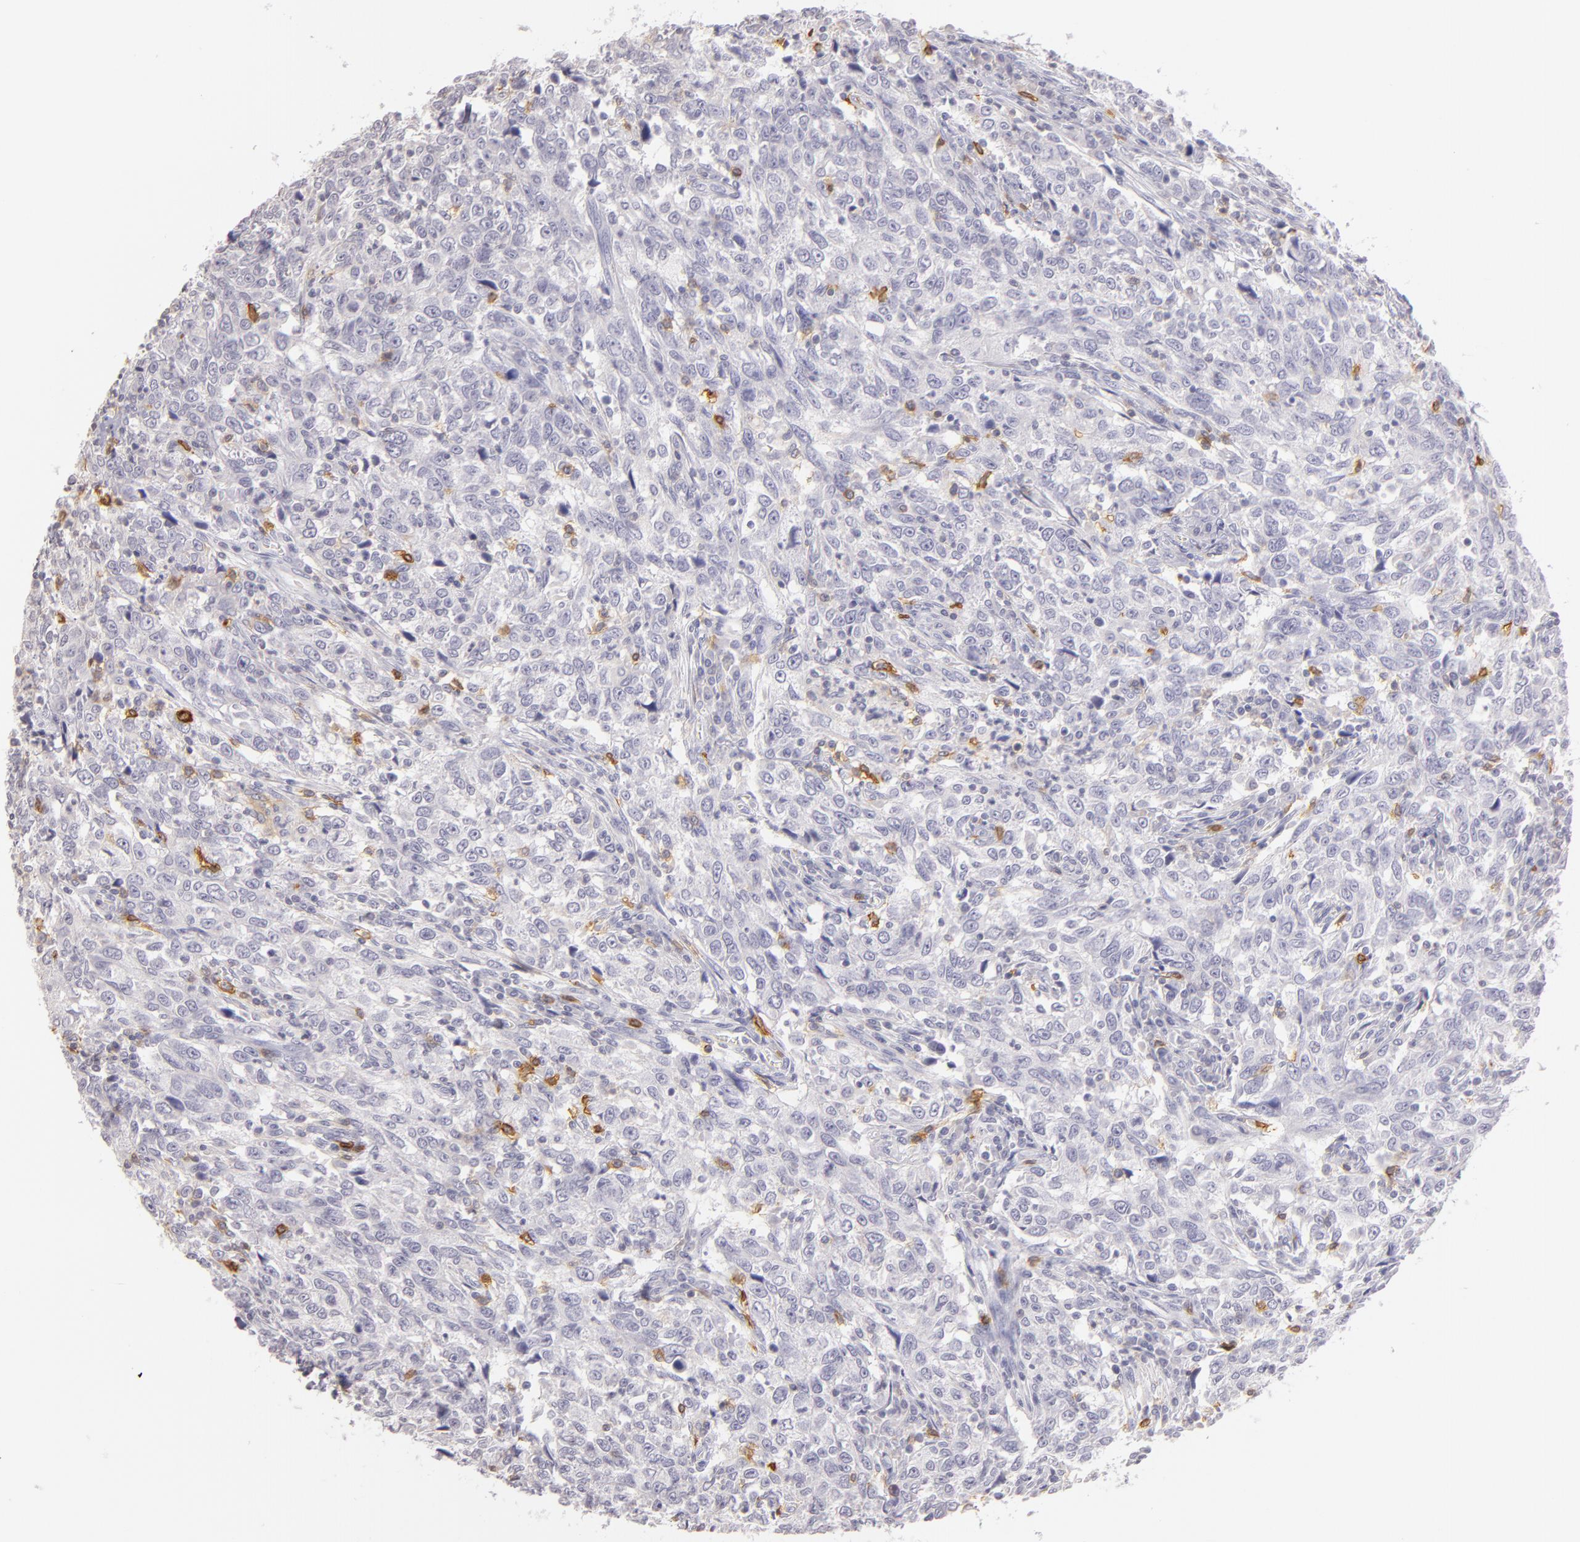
{"staining": {"intensity": "negative", "quantity": "none", "location": "none"}, "tissue": "breast cancer", "cell_type": "Tumor cells", "image_type": "cancer", "snomed": [{"axis": "morphology", "description": "Duct carcinoma"}, {"axis": "topography", "description": "Breast"}], "caption": "IHC image of human infiltrating ductal carcinoma (breast) stained for a protein (brown), which exhibits no expression in tumor cells.", "gene": "IL2RA", "patient": {"sex": "female", "age": 50}}